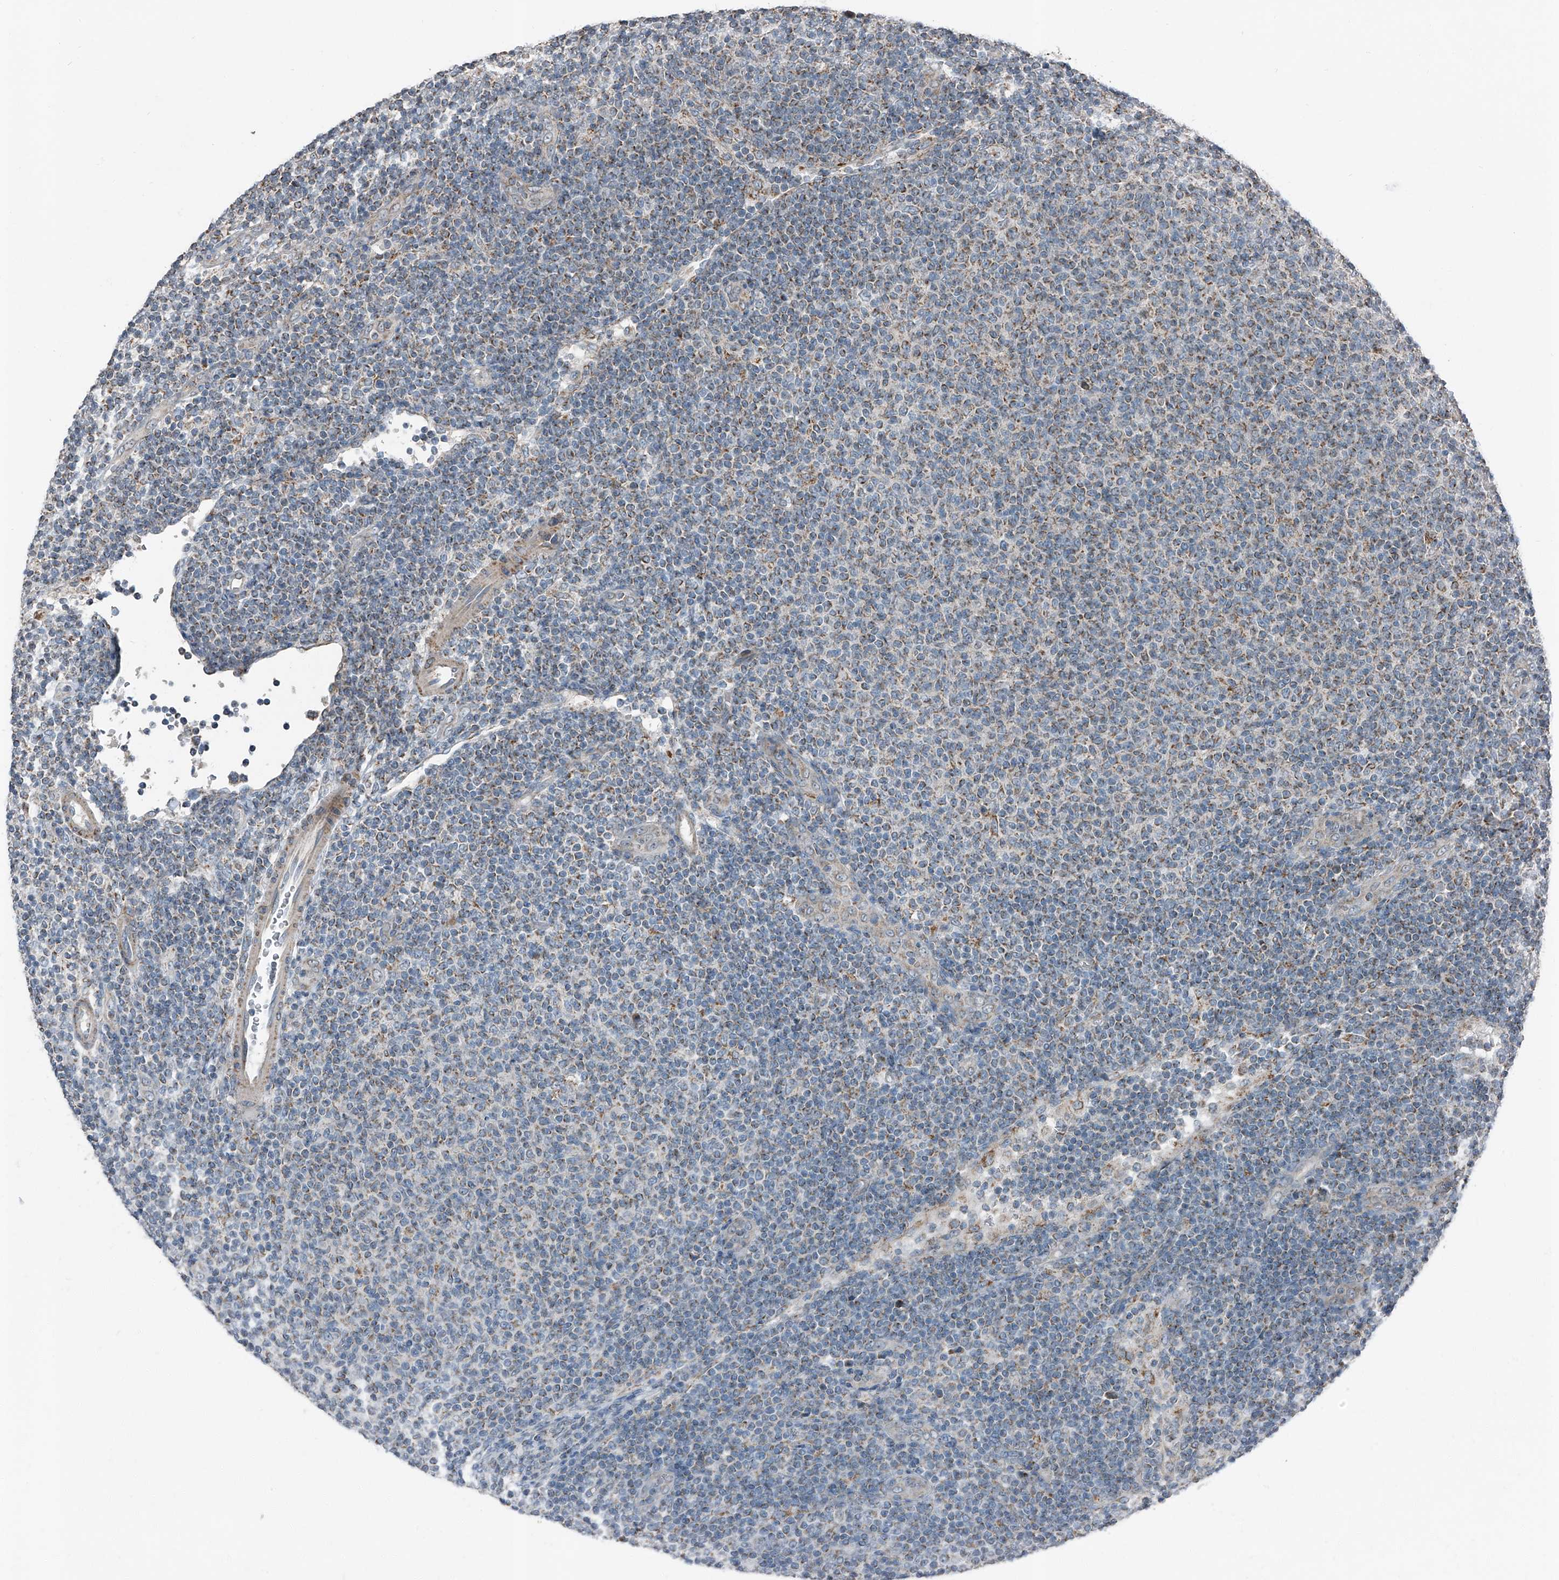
{"staining": {"intensity": "moderate", "quantity": "25%-75%", "location": "cytoplasmic/membranous"}, "tissue": "lymphoma", "cell_type": "Tumor cells", "image_type": "cancer", "snomed": [{"axis": "morphology", "description": "Malignant lymphoma, non-Hodgkin's type, Low grade"}, {"axis": "topography", "description": "Lymph node"}], "caption": "Lymphoma stained for a protein (brown) displays moderate cytoplasmic/membranous positive staining in about 25%-75% of tumor cells.", "gene": "CHRNA7", "patient": {"sex": "male", "age": 66}}